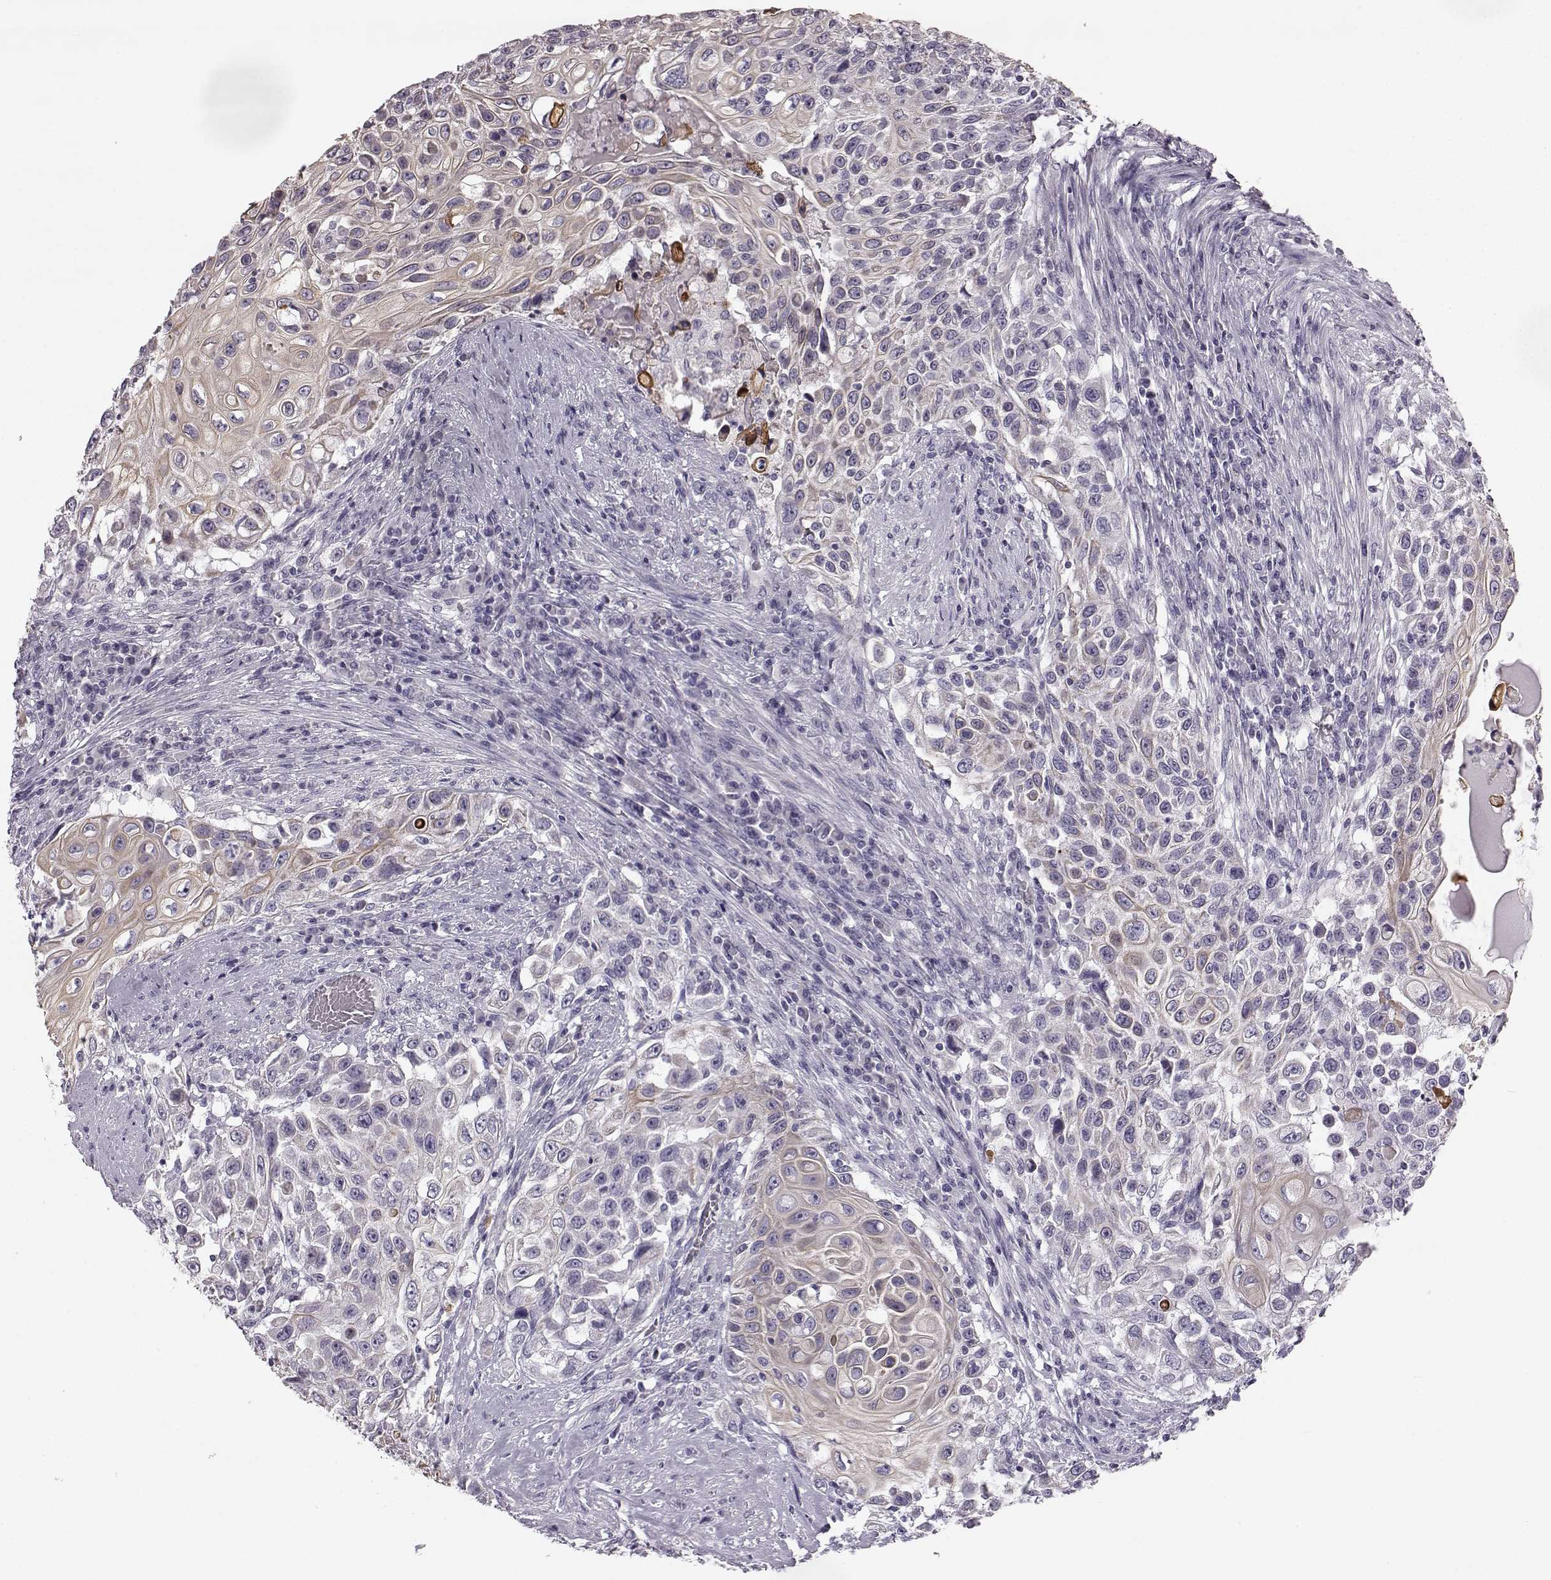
{"staining": {"intensity": "weak", "quantity": "<25%", "location": "cytoplasmic/membranous"}, "tissue": "urothelial cancer", "cell_type": "Tumor cells", "image_type": "cancer", "snomed": [{"axis": "morphology", "description": "Urothelial carcinoma, High grade"}, {"axis": "topography", "description": "Urinary bladder"}], "caption": "Immunohistochemical staining of human urothelial cancer demonstrates no significant positivity in tumor cells. Brightfield microscopy of IHC stained with DAB (brown) and hematoxylin (blue), captured at high magnification.", "gene": "ODAD4", "patient": {"sex": "female", "age": 56}}